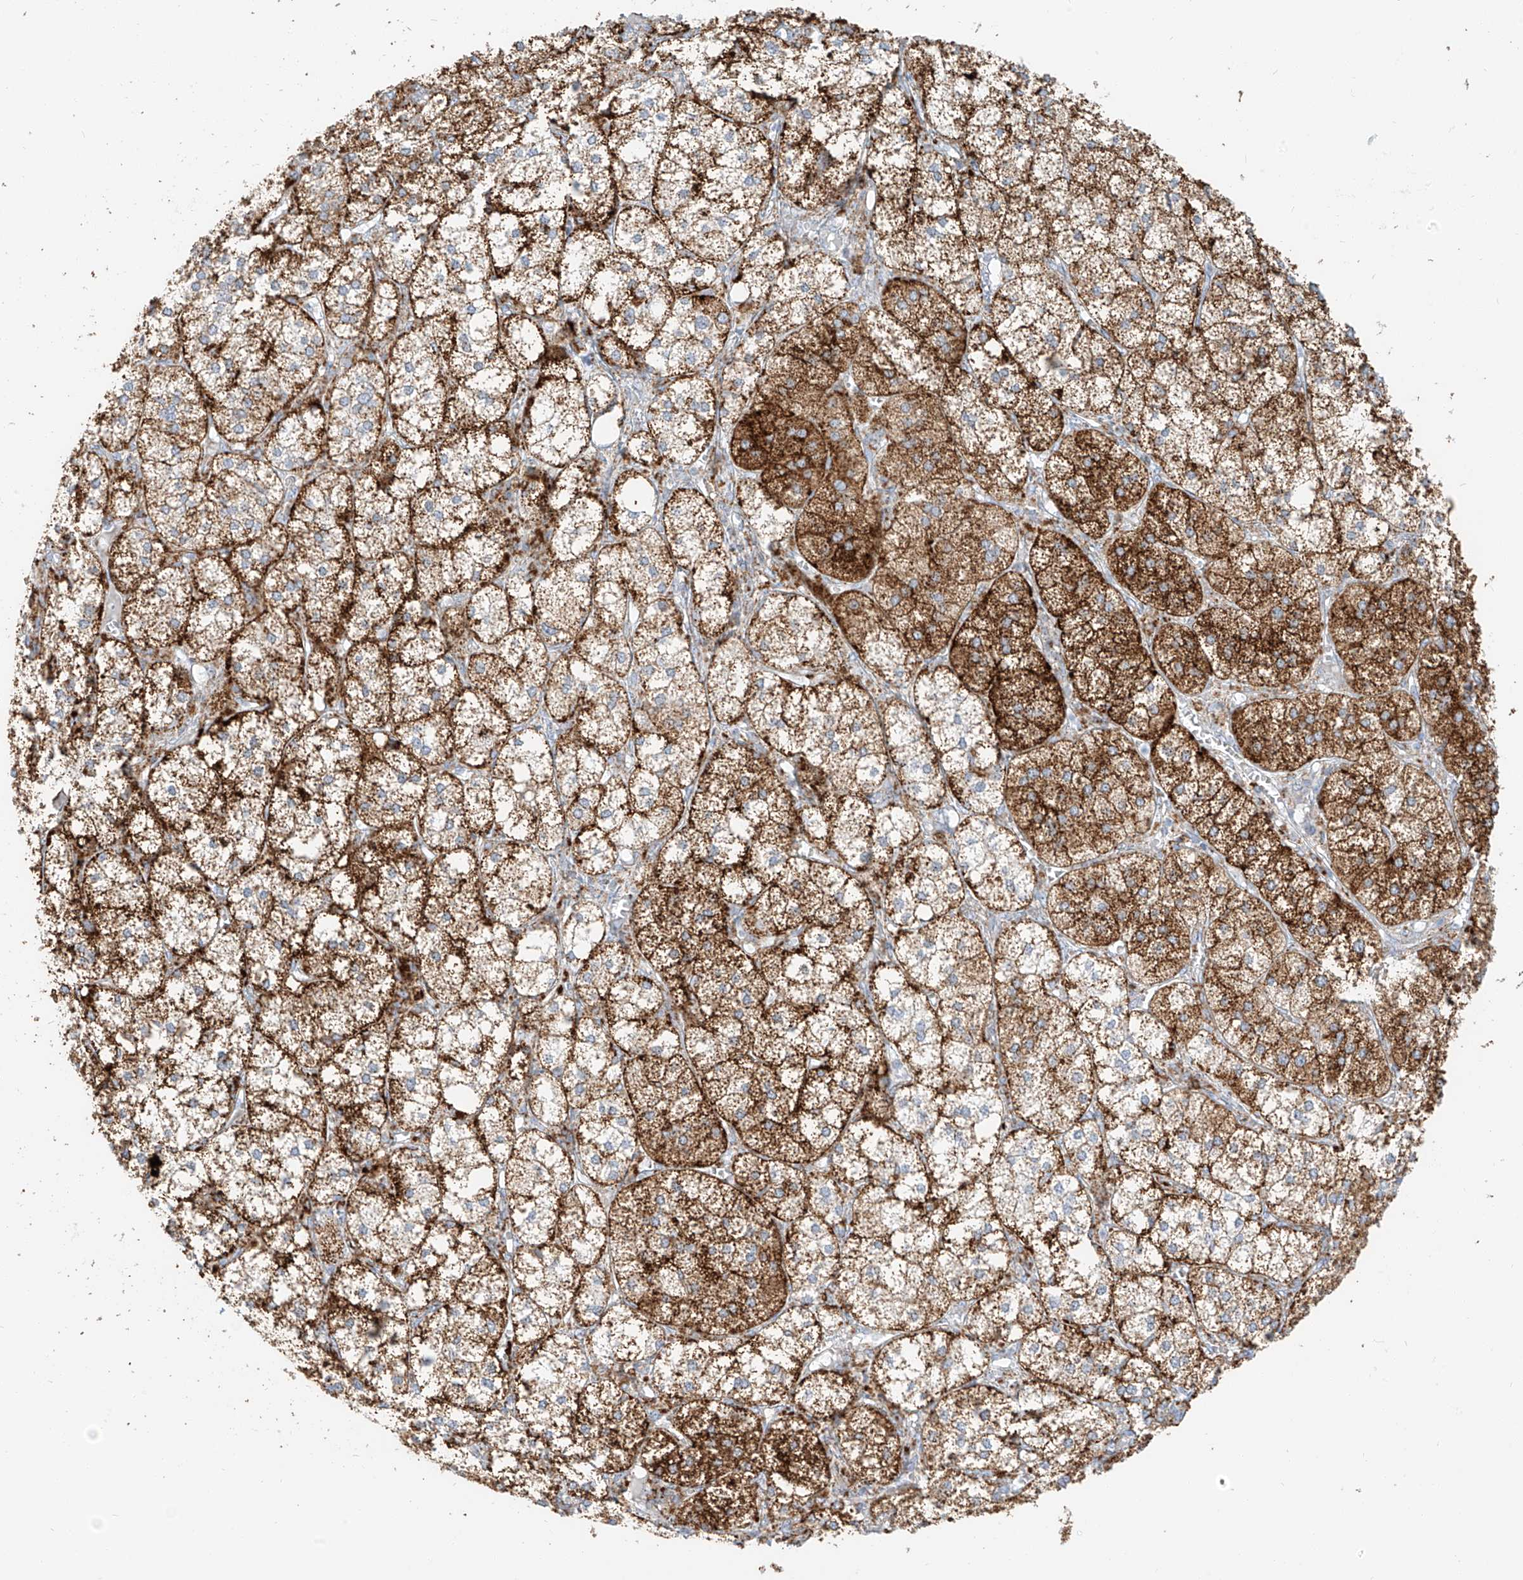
{"staining": {"intensity": "strong", "quantity": ">75%", "location": "cytoplasmic/membranous"}, "tissue": "adrenal gland", "cell_type": "Glandular cells", "image_type": "normal", "snomed": [{"axis": "morphology", "description": "Normal tissue, NOS"}, {"axis": "topography", "description": "Adrenal gland"}], "caption": "This photomicrograph displays benign adrenal gland stained with immunohistochemistry (IHC) to label a protein in brown. The cytoplasmic/membranous of glandular cells show strong positivity for the protein. Nuclei are counter-stained blue.", "gene": "SLC35F6", "patient": {"sex": "female", "age": 61}}